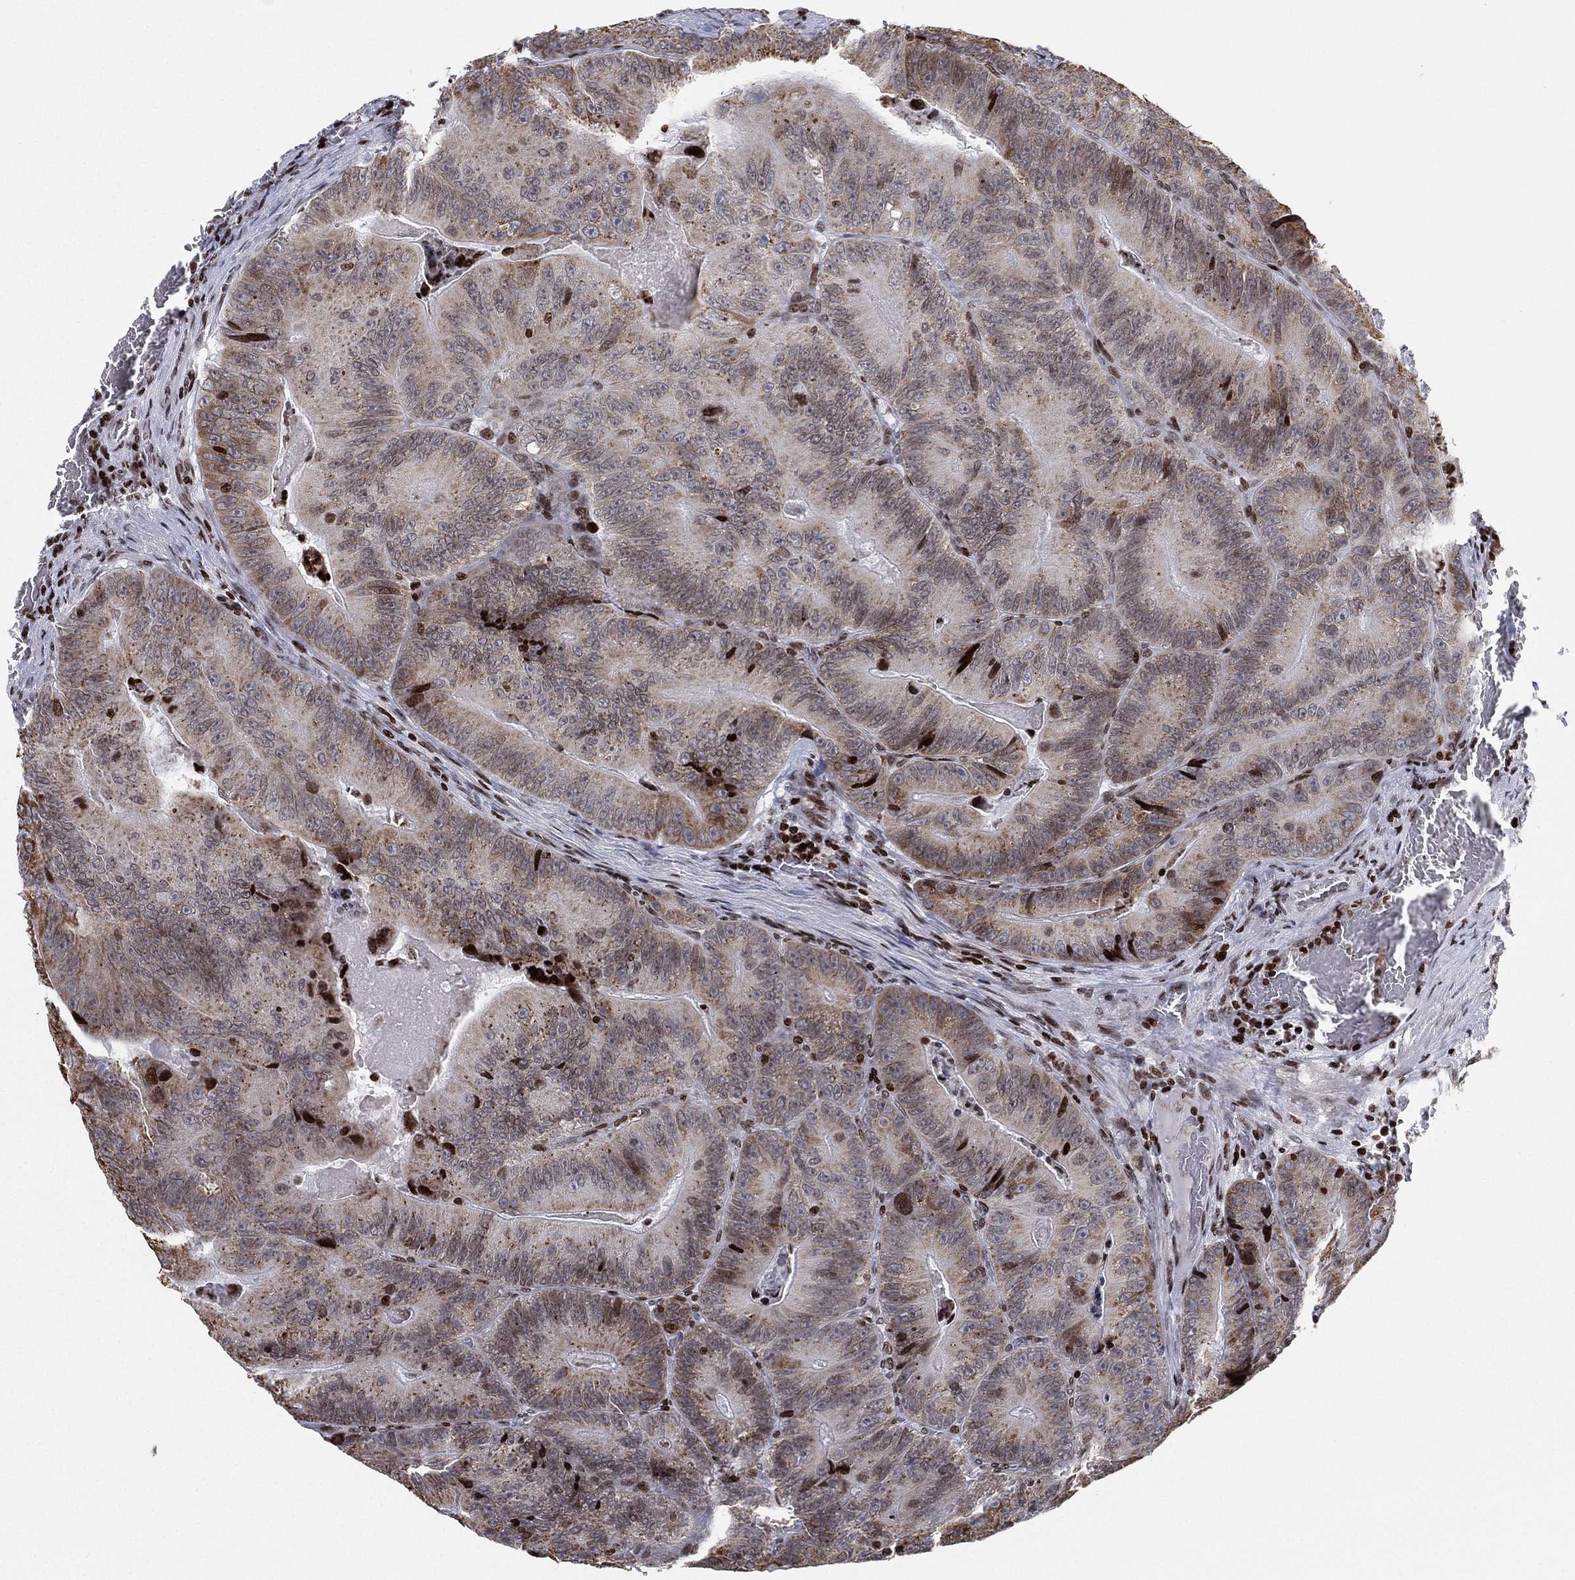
{"staining": {"intensity": "strong", "quantity": "<25%", "location": "nuclear"}, "tissue": "colorectal cancer", "cell_type": "Tumor cells", "image_type": "cancer", "snomed": [{"axis": "morphology", "description": "Adenocarcinoma, NOS"}, {"axis": "topography", "description": "Colon"}], "caption": "Colorectal cancer (adenocarcinoma) stained for a protein (brown) shows strong nuclear positive expression in about <25% of tumor cells.", "gene": "MFSD14A", "patient": {"sex": "female", "age": 86}}